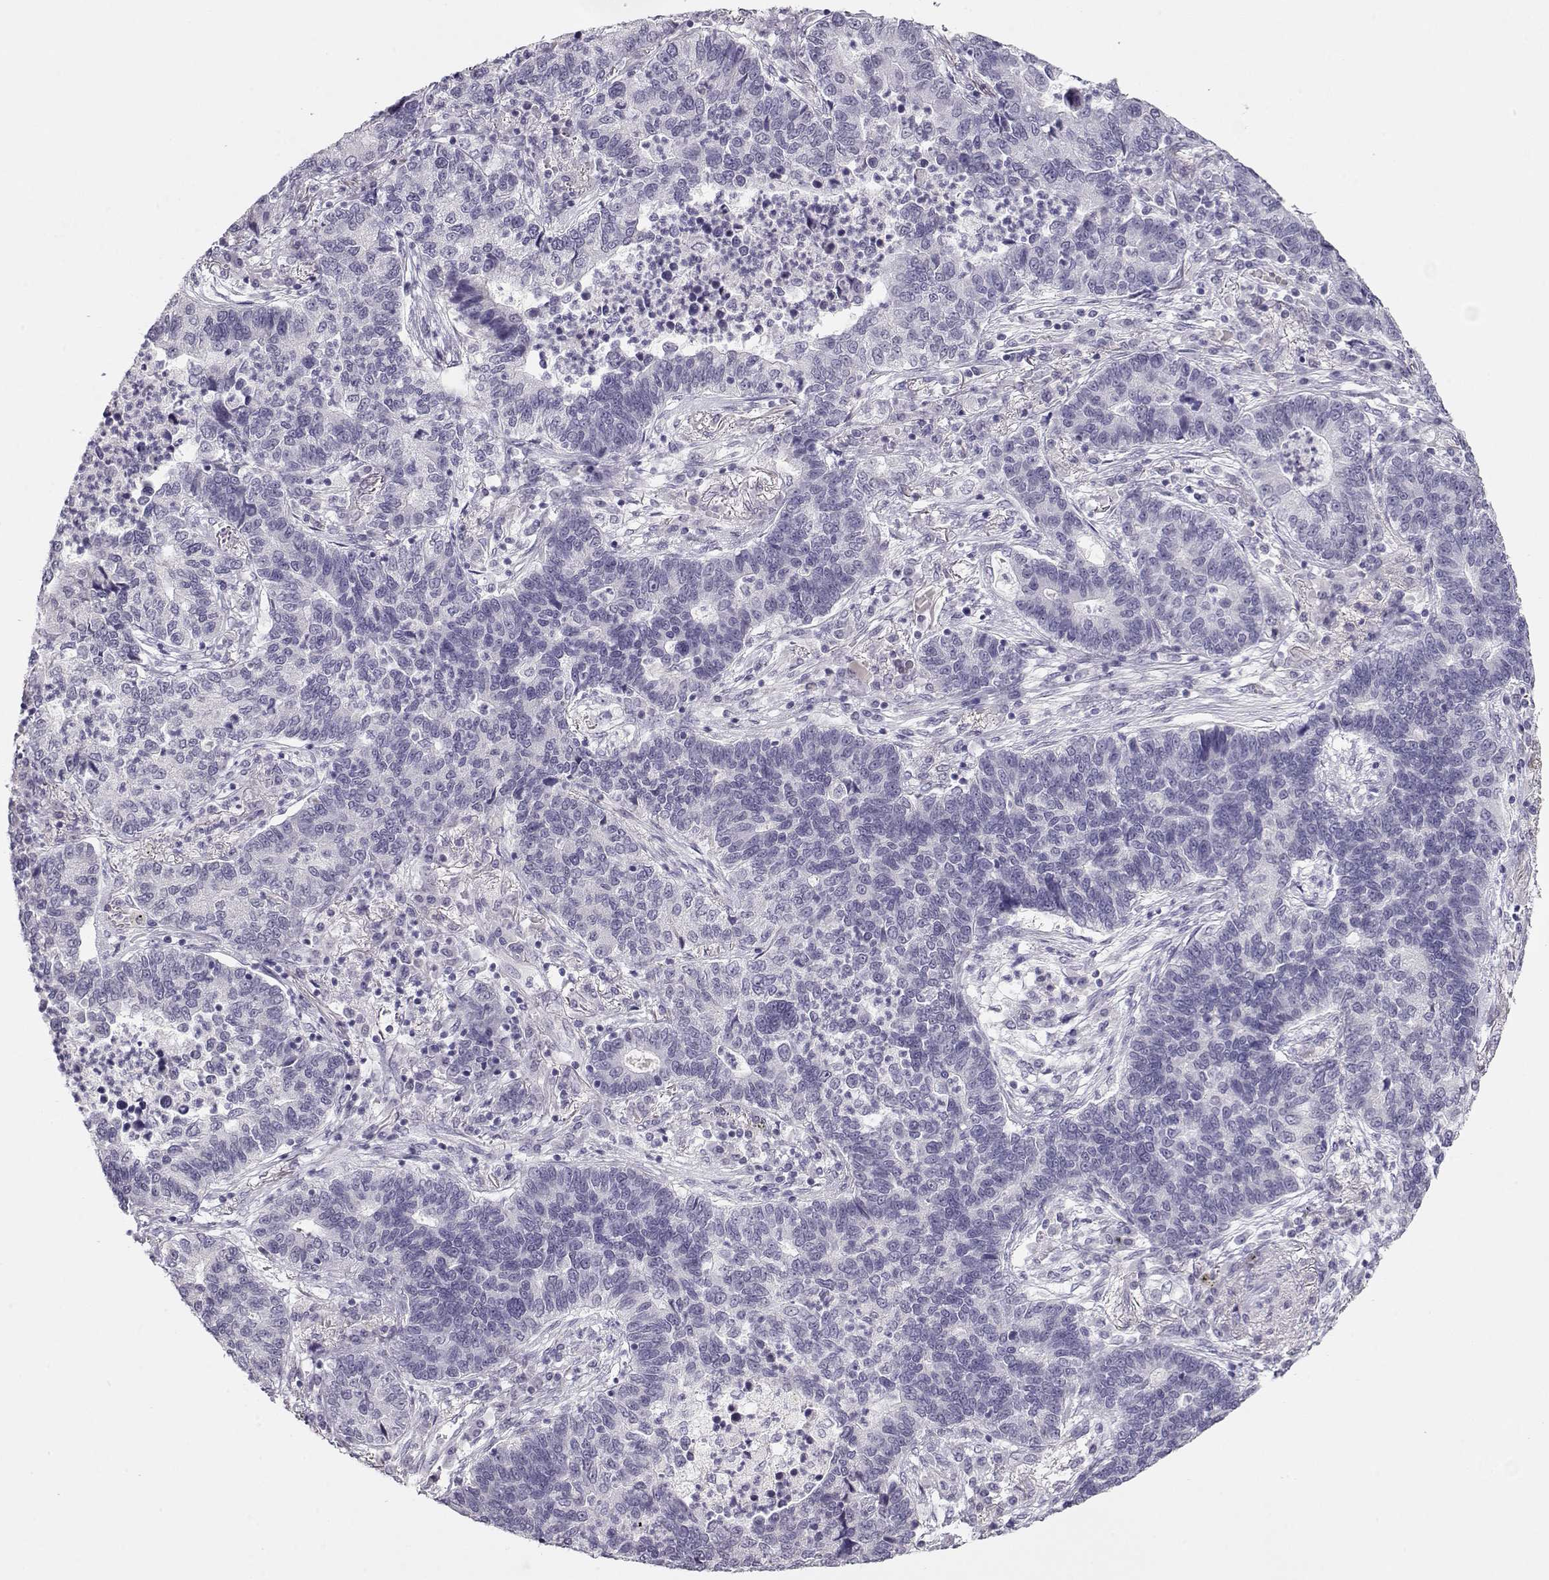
{"staining": {"intensity": "negative", "quantity": "none", "location": "none"}, "tissue": "lung cancer", "cell_type": "Tumor cells", "image_type": "cancer", "snomed": [{"axis": "morphology", "description": "Adenocarcinoma, NOS"}, {"axis": "topography", "description": "Lung"}], "caption": "Immunohistochemical staining of adenocarcinoma (lung) displays no significant staining in tumor cells. (Stains: DAB IHC with hematoxylin counter stain, Microscopy: brightfield microscopy at high magnification).", "gene": "IMPG1", "patient": {"sex": "female", "age": 57}}